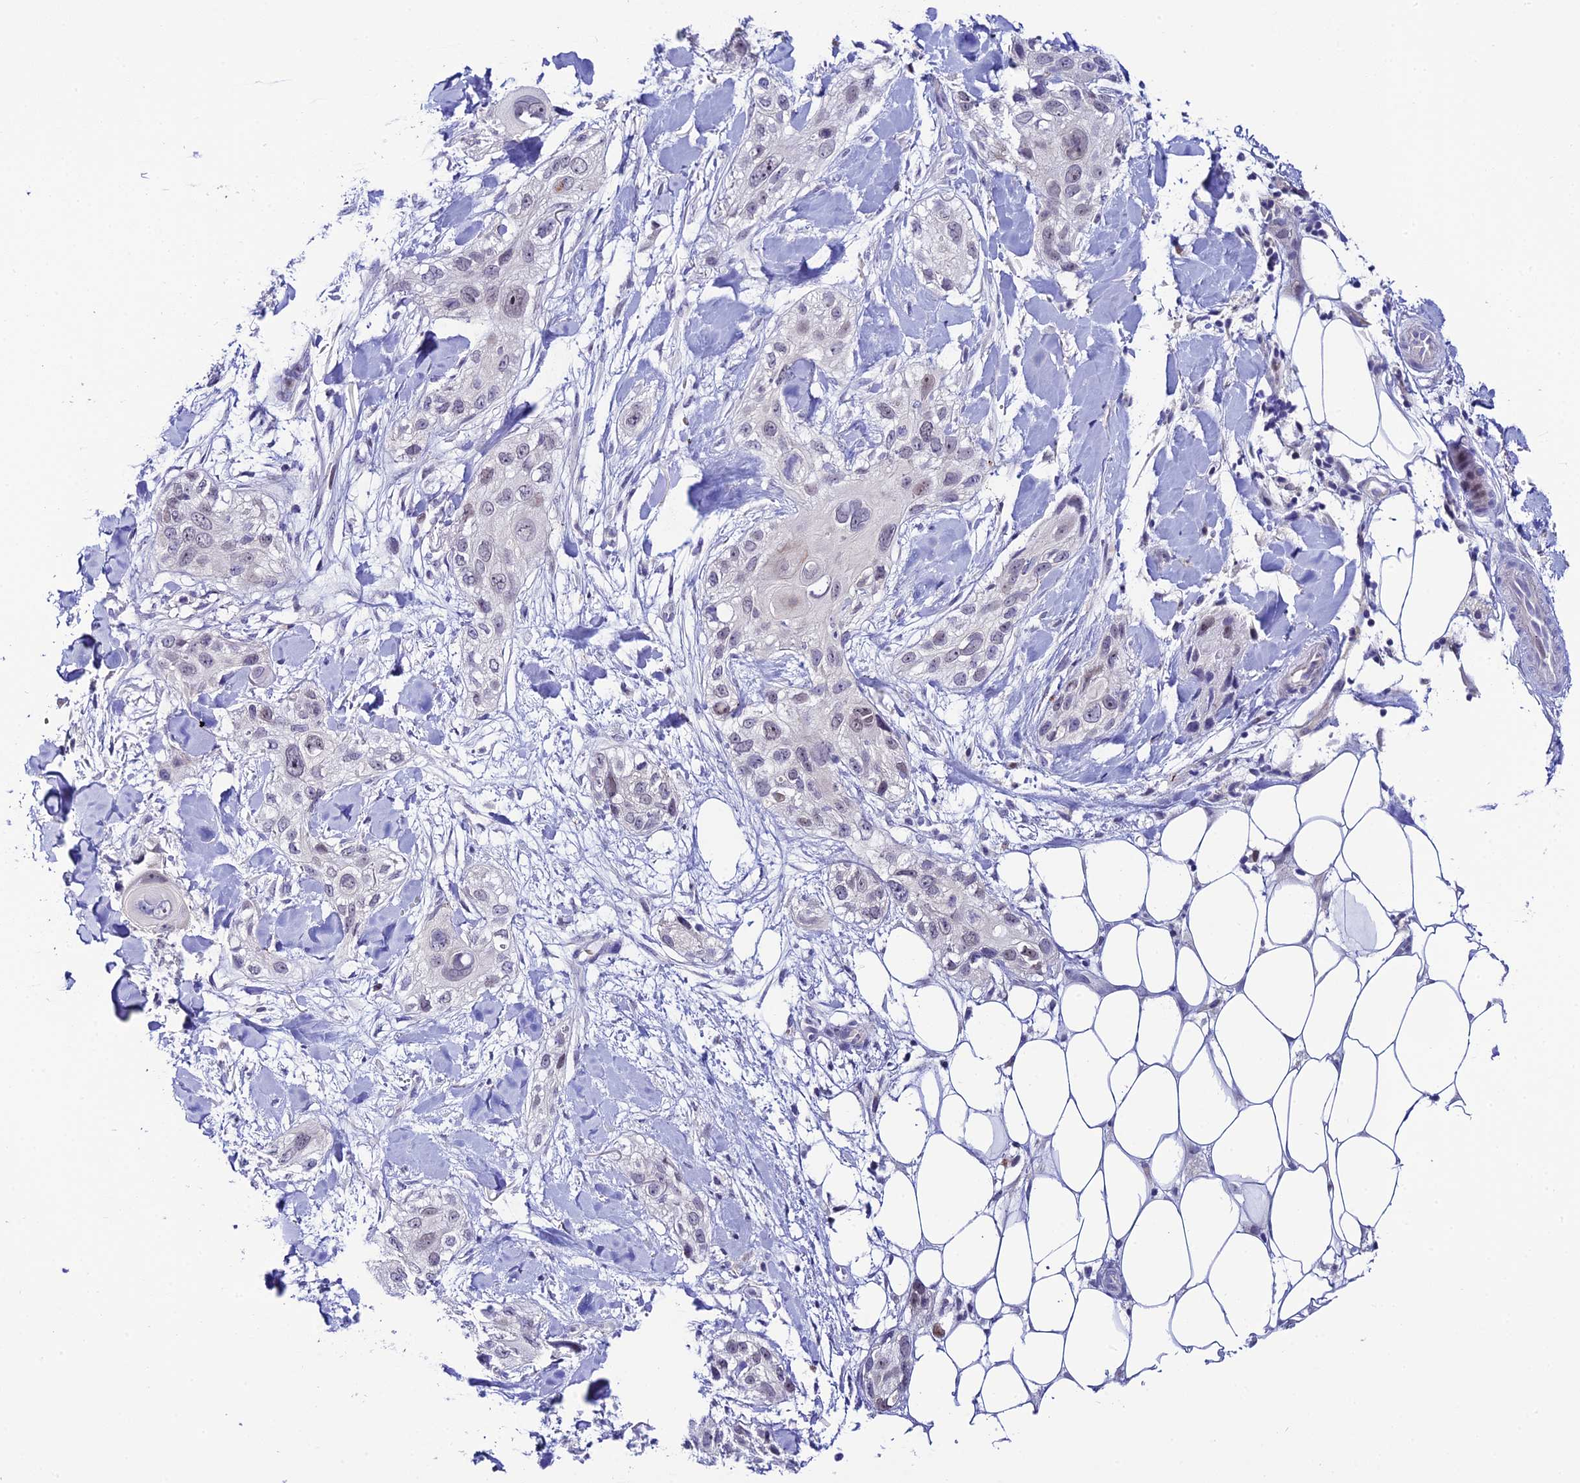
{"staining": {"intensity": "negative", "quantity": "none", "location": "none"}, "tissue": "skin cancer", "cell_type": "Tumor cells", "image_type": "cancer", "snomed": [{"axis": "morphology", "description": "Normal tissue, NOS"}, {"axis": "morphology", "description": "Squamous cell carcinoma, NOS"}, {"axis": "topography", "description": "Skin"}], "caption": "This is a image of immunohistochemistry (IHC) staining of squamous cell carcinoma (skin), which shows no positivity in tumor cells. (Immunohistochemistry, brightfield microscopy, high magnification).", "gene": "RASGEF1B", "patient": {"sex": "male", "age": 72}}